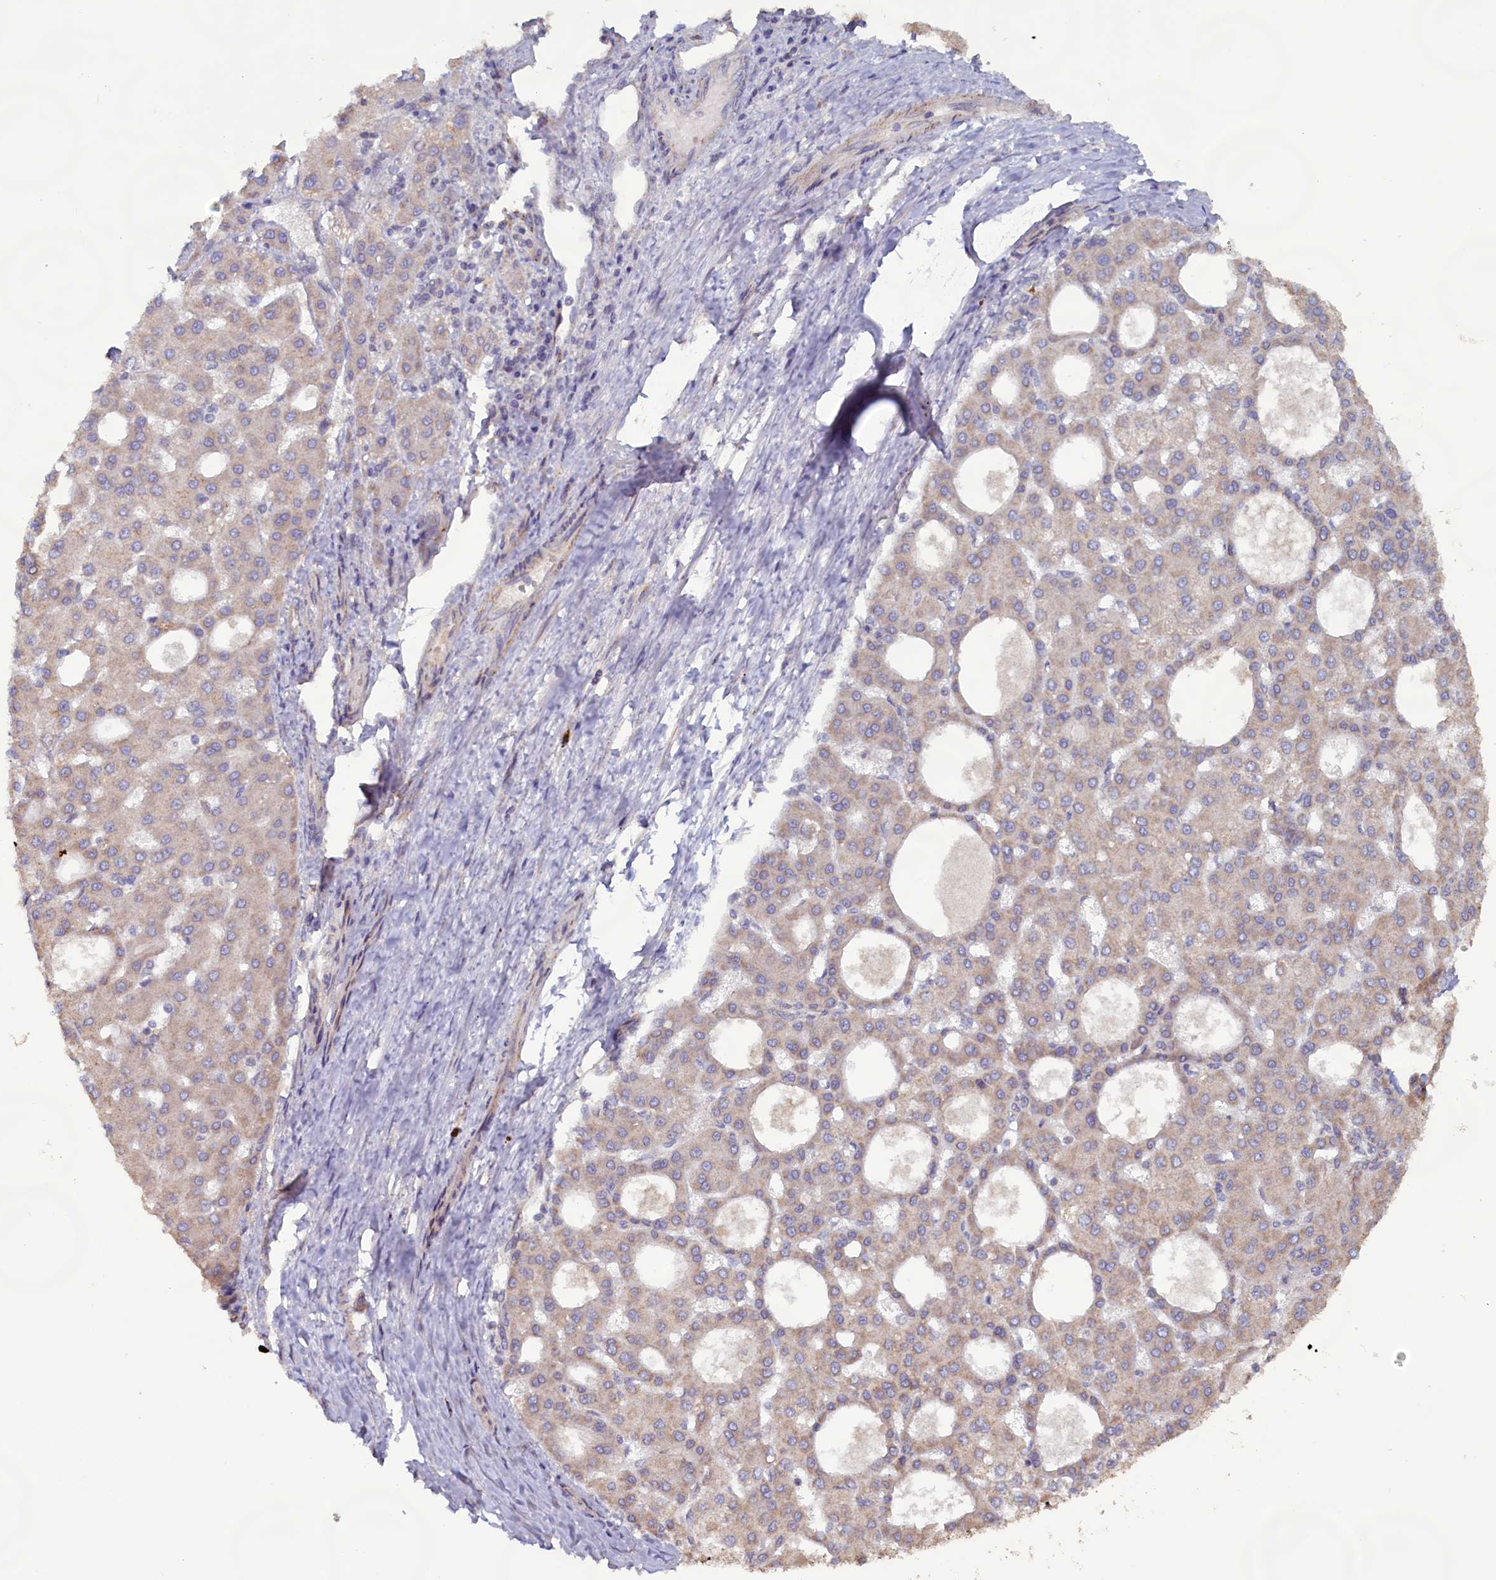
{"staining": {"intensity": "negative", "quantity": "none", "location": "none"}, "tissue": "liver cancer", "cell_type": "Tumor cells", "image_type": "cancer", "snomed": [{"axis": "morphology", "description": "Carcinoma, Hepatocellular, NOS"}, {"axis": "topography", "description": "Liver"}], "caption": "This photomicrograph is of liver hepatocellular carcinoma stained with immunohistochemistry (IHC) to label a protein in brown with the nuclei are counter-stained blue. There is no staining in tumor cells.", "gene": "FUNDC1", "patient": {"sex": "male", "age": 47}}